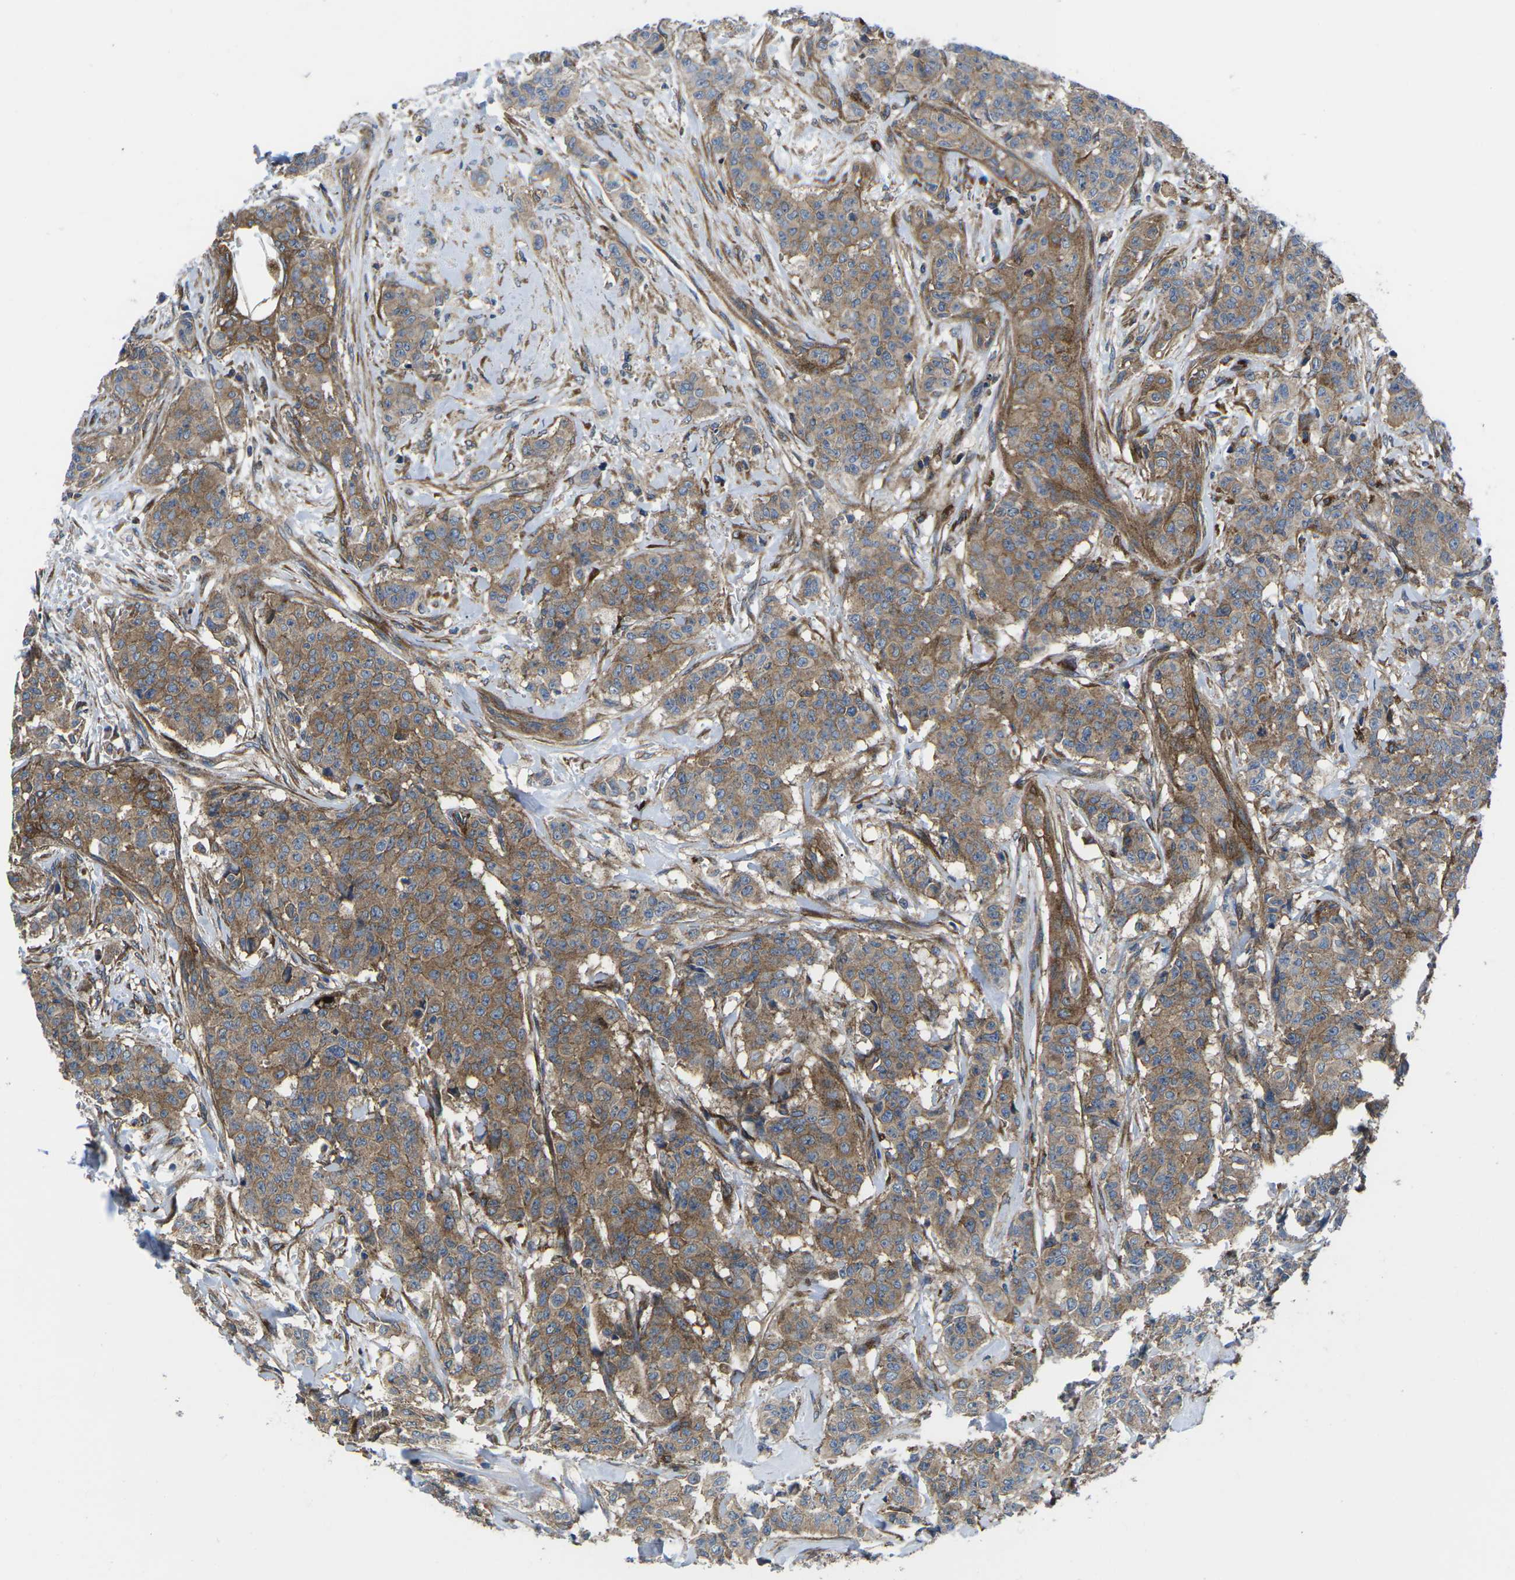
{"staining": {"intensity": "moderate", "quantity": ">75%", "location": "cytoplasmic/membranous"}, "tissue": "breast cancer", "cell_type": "Tumor cells", "image_type": "cancer", "snomed": [{"axis": "morphology", "description": "Normal tissue, NOS"}, {"axis": "morphology", "description": "Duct carcinoma"}, {"axis": "topography", "description": "Breast"}], "caption": "The micrograph demonstrates immunohistochemical staining of intraductal carcinoma (breast). There is moderate cytoplasmic/membranous positivity is identified in about >75% of tumor cells. The protein is stained brown, and the nuclei are stained in blue (DAB IHC with brightfield microscopy, high magnification).", "gene": "DLG1", "patient": {"sex": "female", "age": 40}}